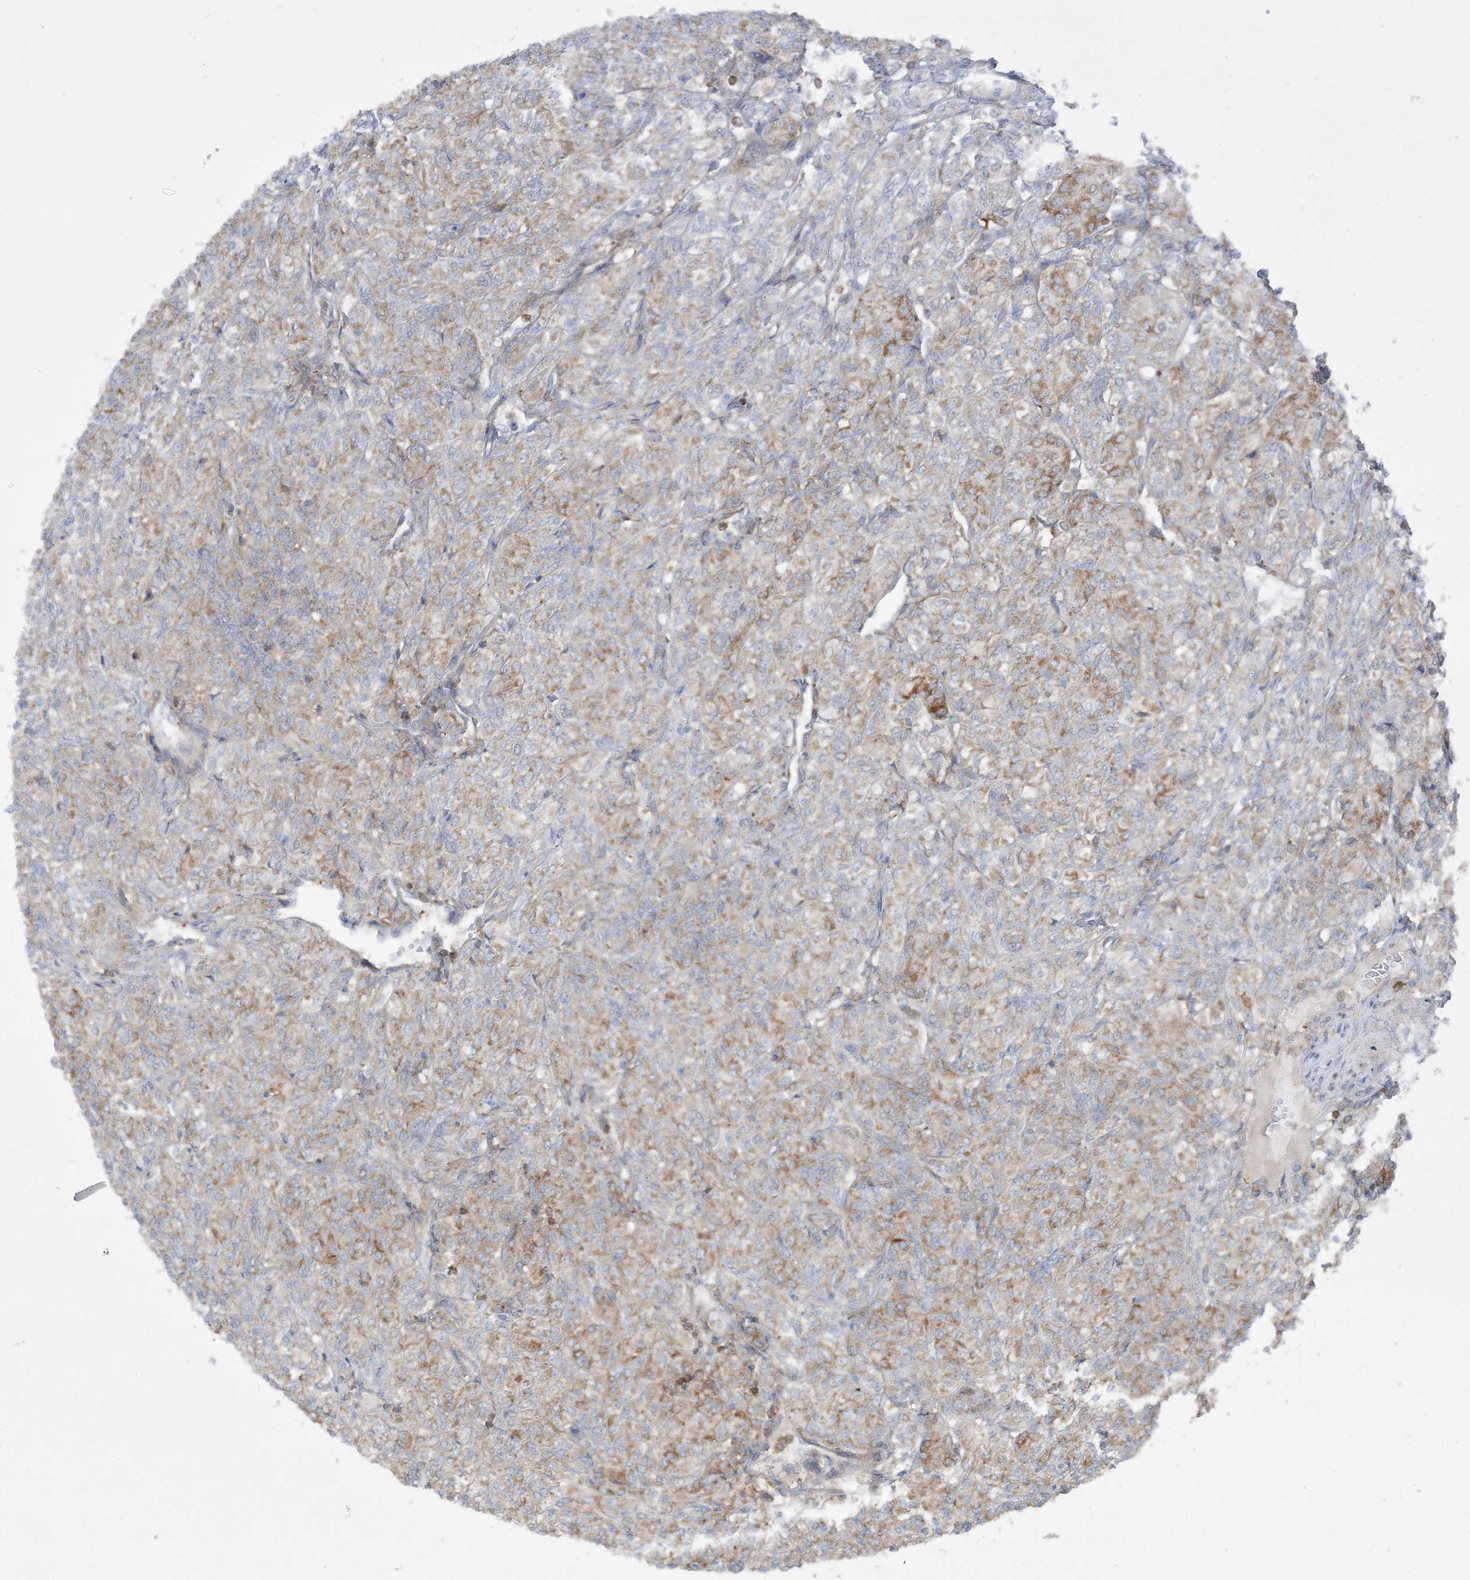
{"staining": {"intensity": "moderate", "quantity": "25%-75%", "location": "cytoplasmic/membranous"}, "tissue": "renal cancer", "cell_type": "Tumor cells", "image_type": "cancer", "snomed": [{"axis": "morphology", "description": "Adenocarcinoma, NOS"}, {"axis": "topography", "description": "Kidney"}], "caption": "Approximately 25%-75% of tumor cells in renal cancer display moderate cytoplasmic/membranous protein staining as visualized by brown immunohistochemical staining.", "gene": "ARHGAP30", "patient": {"sex": "male", "age": 77}}